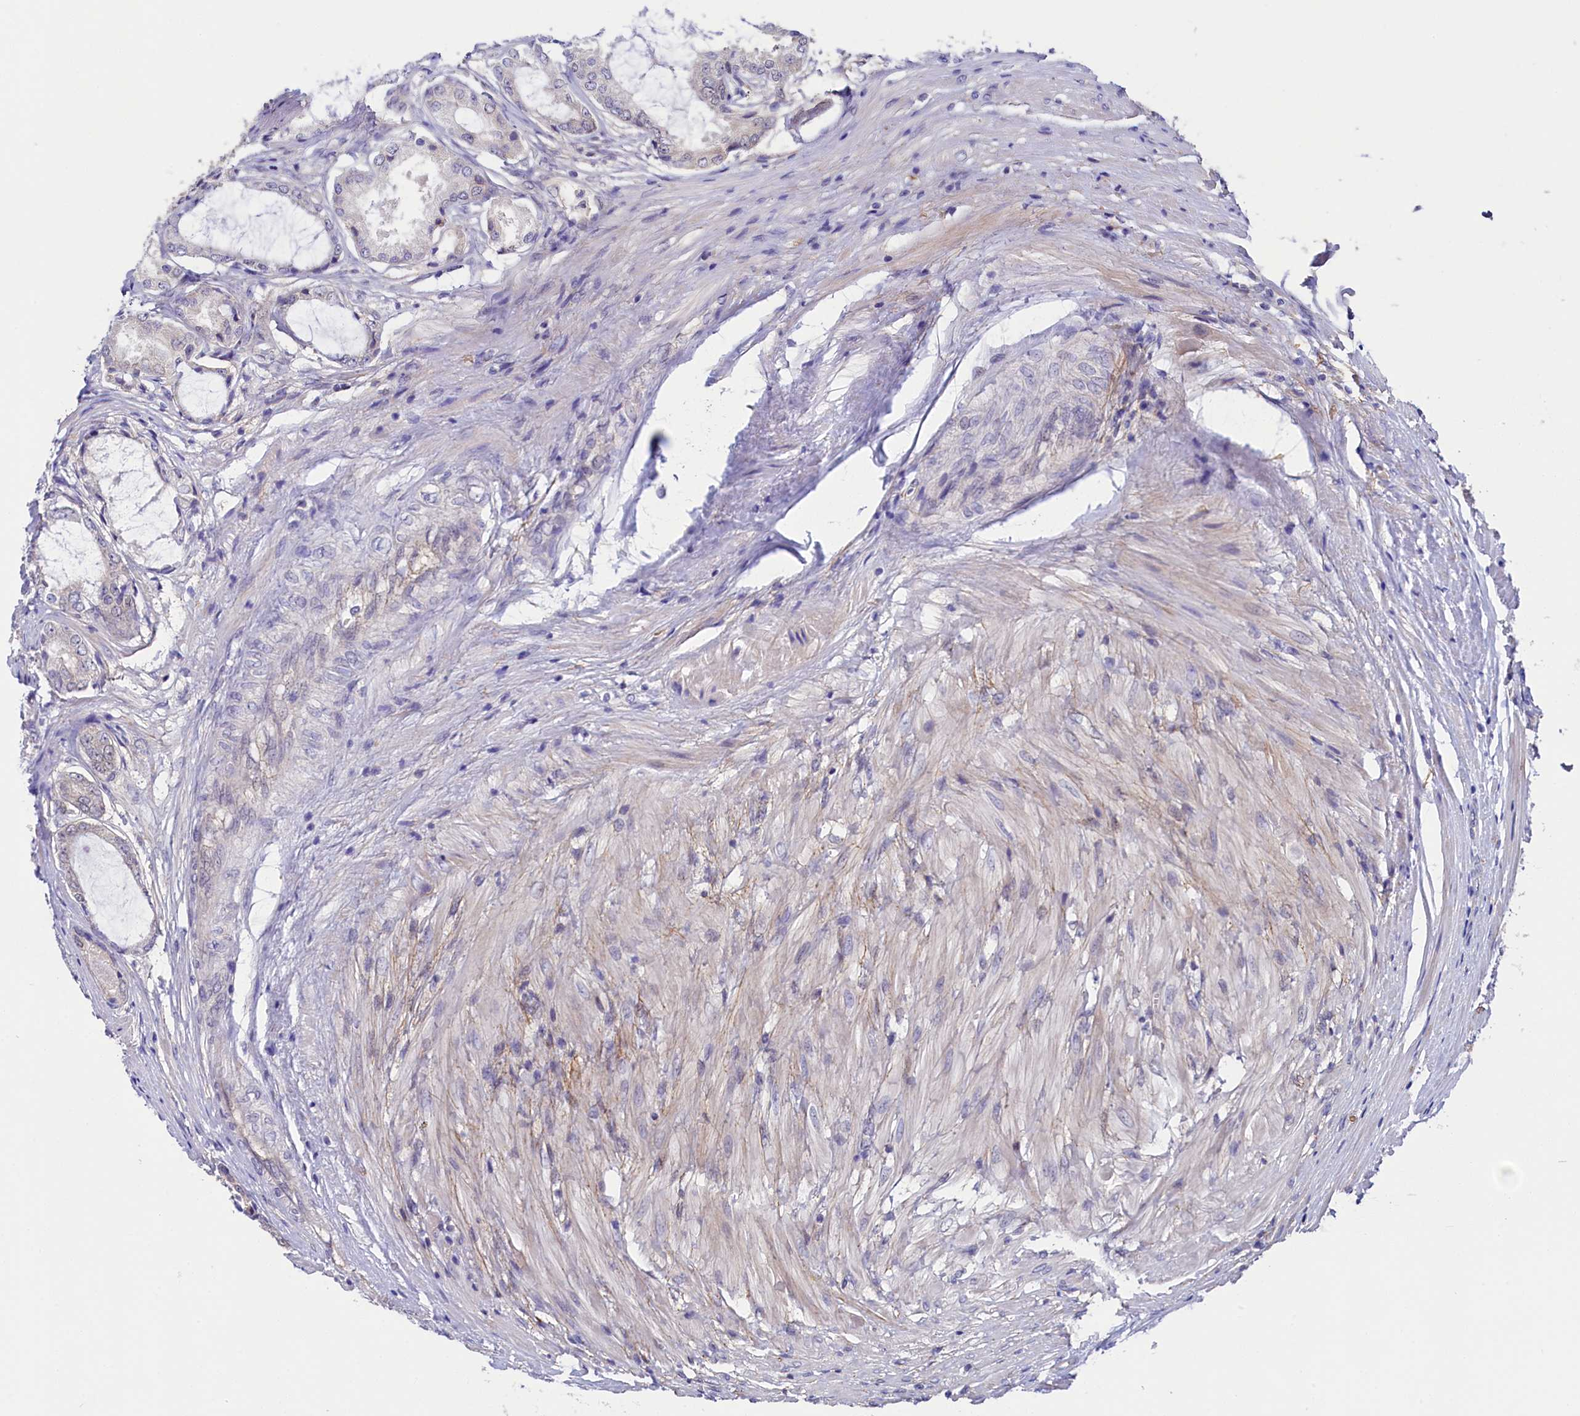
{"staining": {"intensity": "negative", "quantity": "none", "location": "none"}, "tissue": "prostate cancer", "cell_type": "Tumor cells", "image_type": "cancer", "snomed": [{"axis": "morphology", "description": "Adenocarcinoma, Low grade"}, {"axis": "topography", "description": "Prostate"}], "caption": "The histopathology image exhibits no staining of tumor cells in adenocarcinoma (low-grade) (prostate).", "gene": "FLYWCH2", "patient": {"sex": "male", "age": 68}}